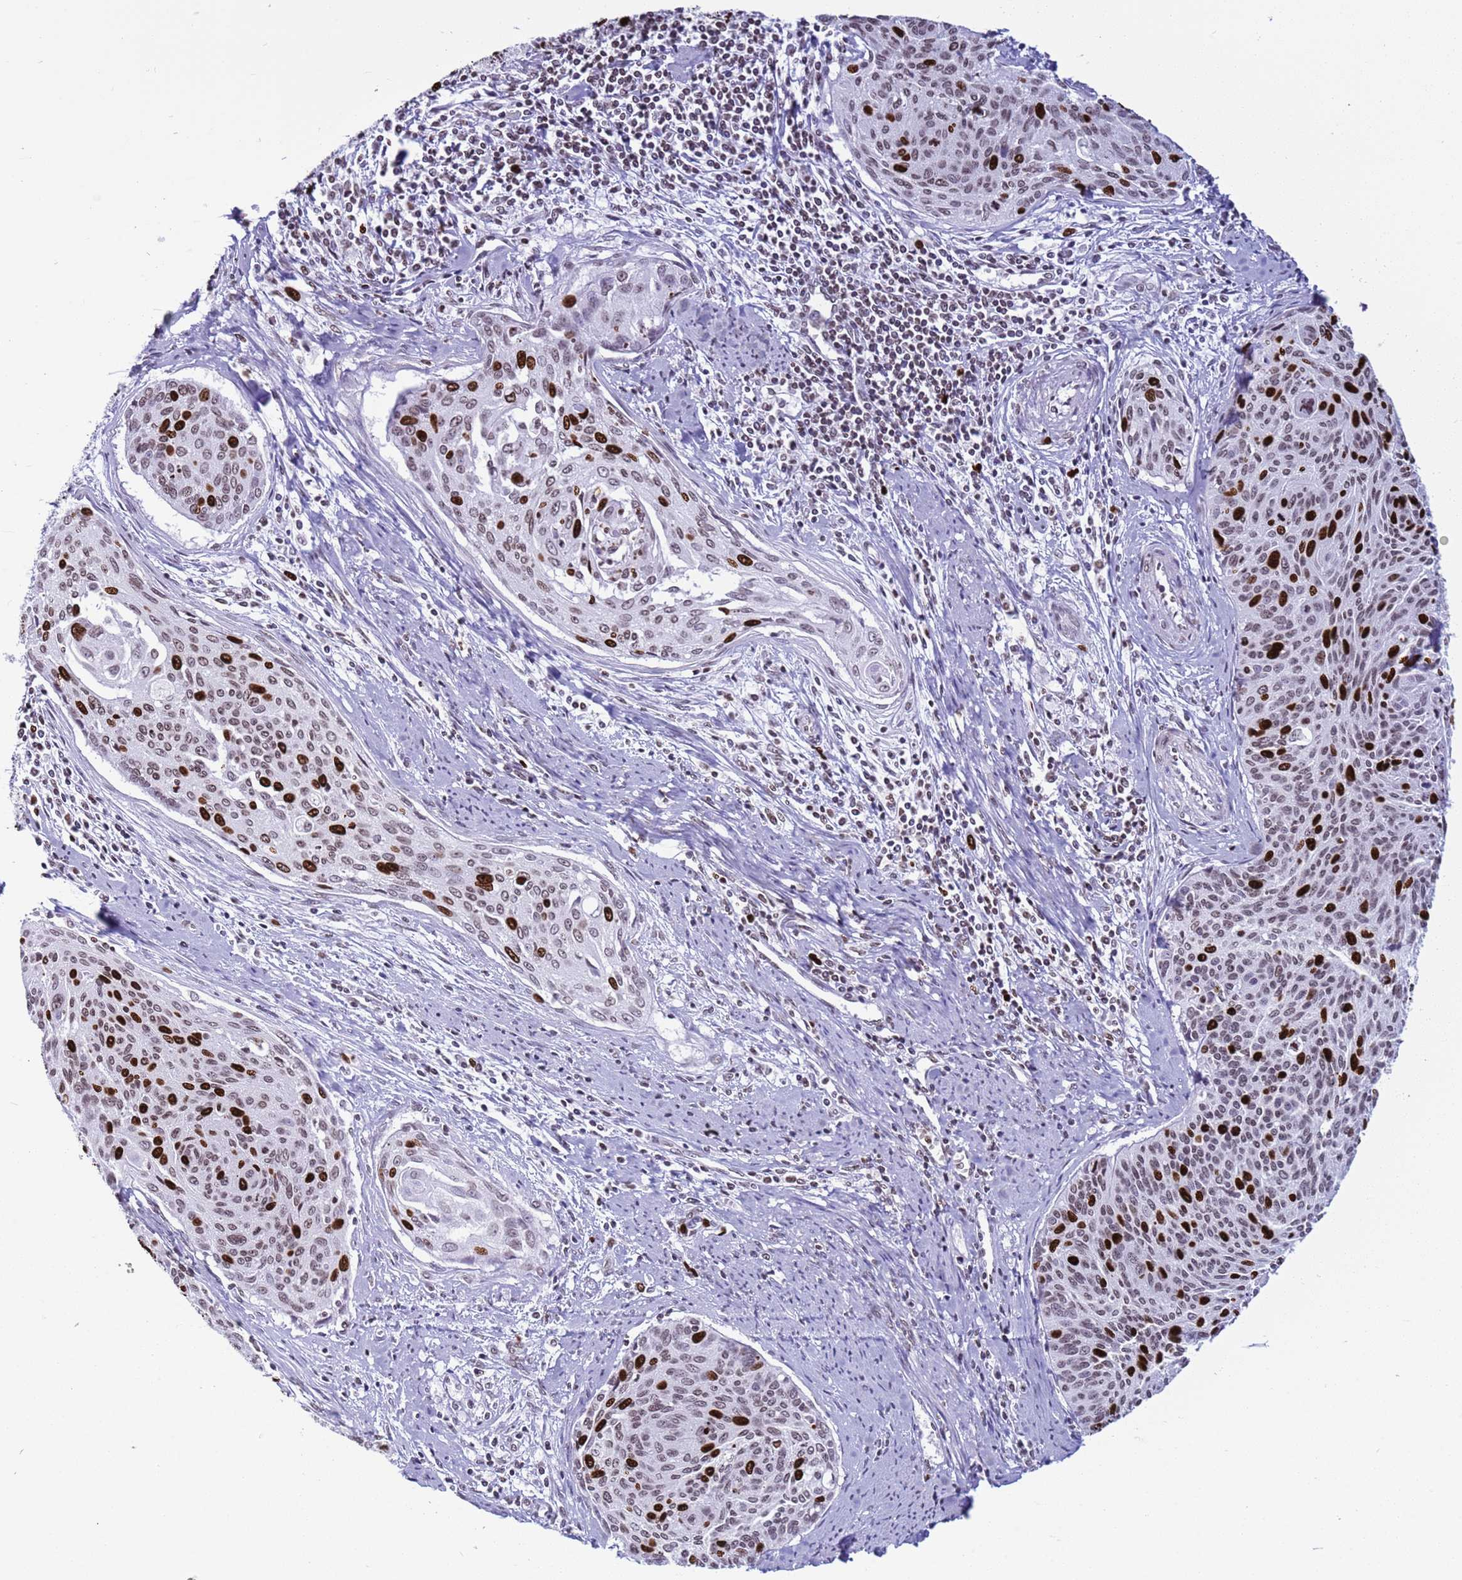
{"staining": {"intensity": "strong", "quantity": "25%-75%", "location": "nuclear"}, "tissue": "cervical cancer", "cell_type": "Tumor cells", "image_type": "cancer", "snomed": [{"axis": "morphology", "description": "Squamous cell carcinoma, NOS"}, {"axis": "topography", "description": "Cervix"}], "caption": "The immunohistochemical stain shows strong nuclear staining in tumor cells of cervical cancer tissue.", "gene": "H4C8", "patient": {"sex": "female", "age": 55}}